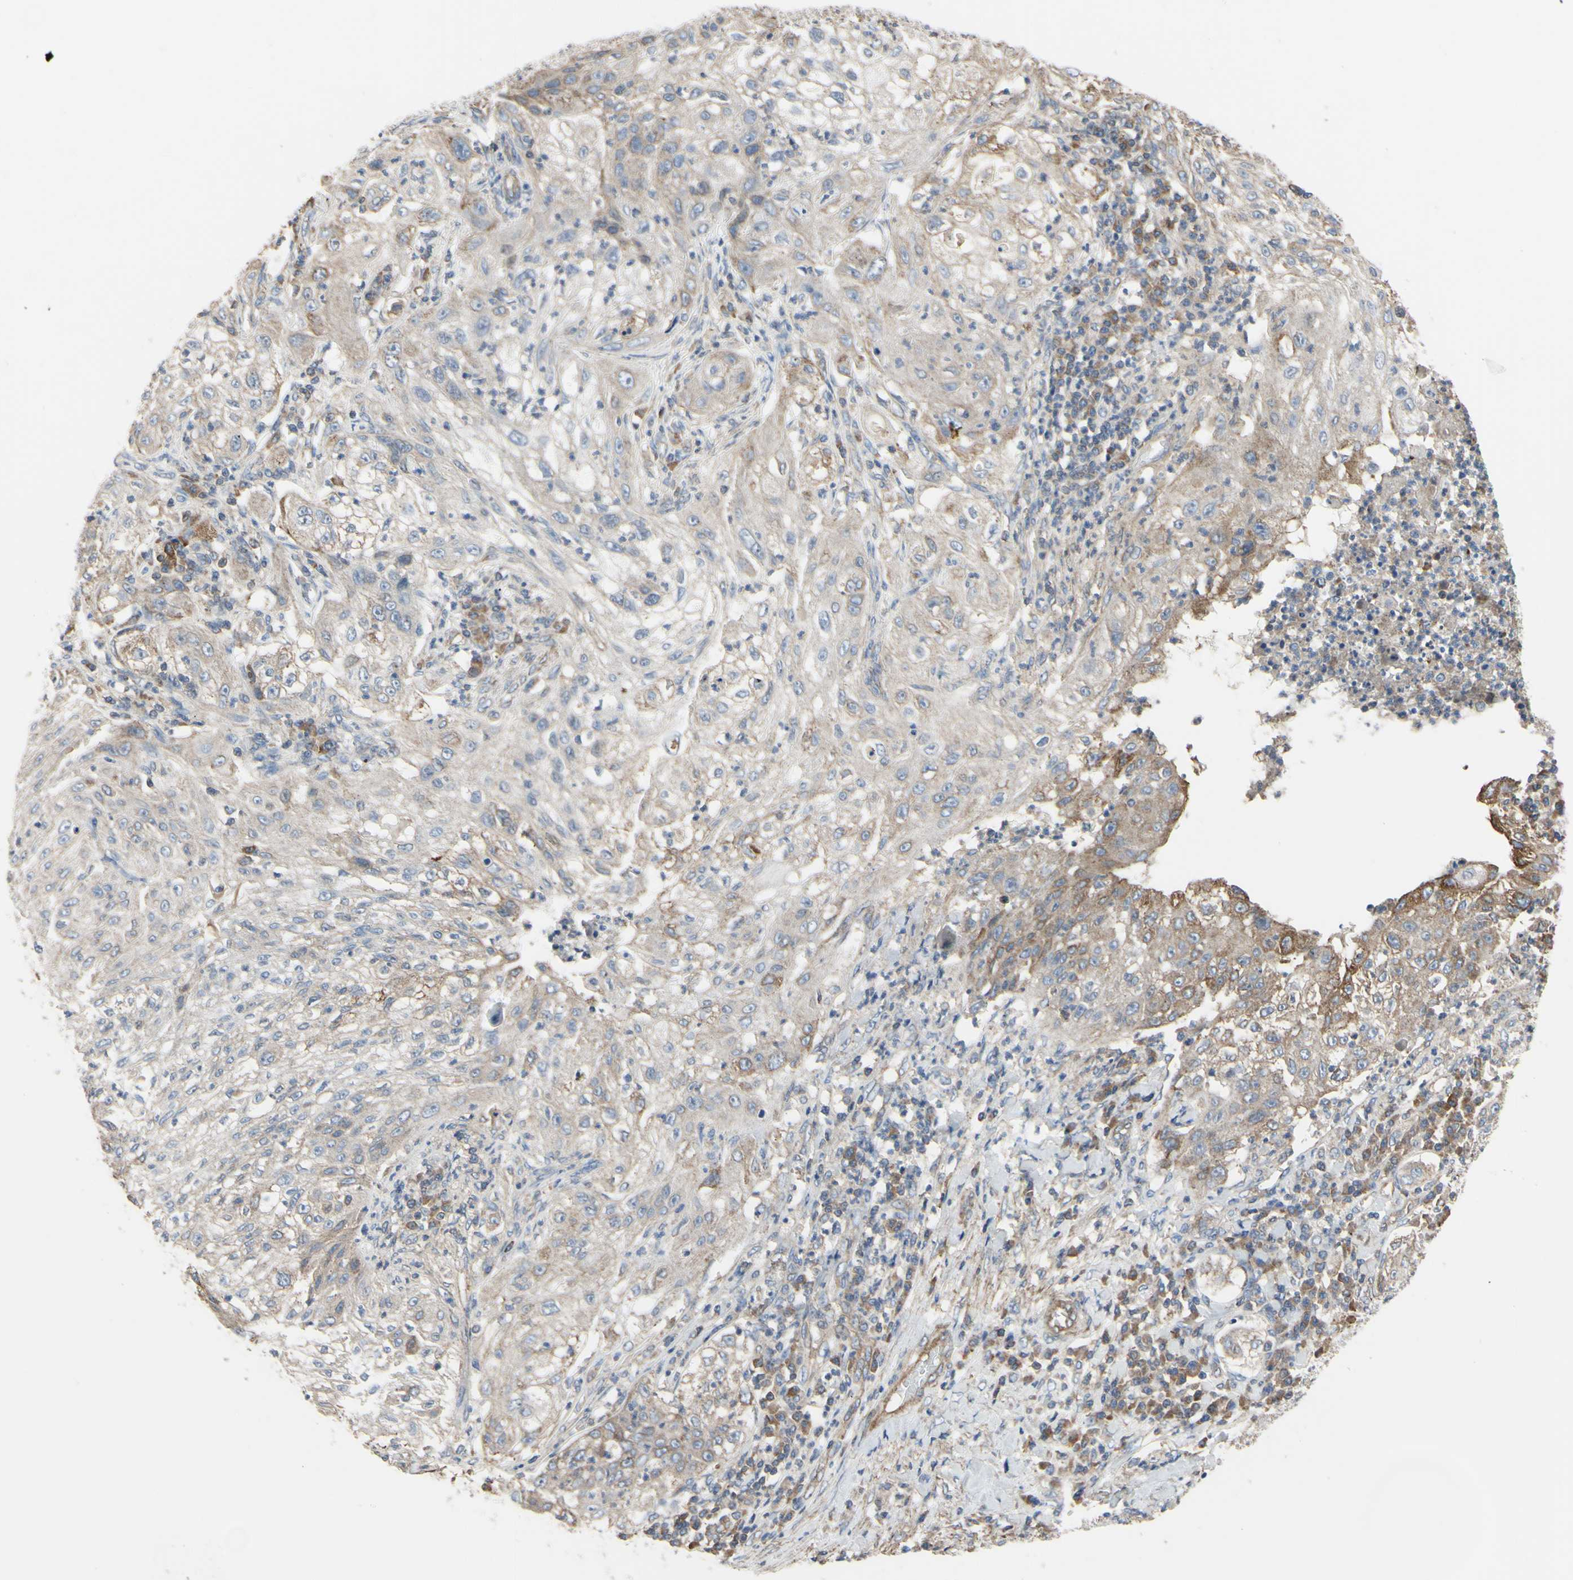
{"staining": {"intensity": "moderate", "quantity": "25%-75%", "location": "cytoplasmic/membranous"}, "tissue": "lung cancer", "cell_type": "Tumor cells", "image_type": "cancer", "snomed": [{"axis": "morphology", "description": "Inflammation, NOS"}, {"axis": "morphology", "description": "Squamous cell carcinoma, NOS"}, {"axis": "topography", "description": "Lymph node"}, {"axis": "topography", "description": "Soft tissue"}, {"axis": "topography", "description": "Lung"}], "caption": "DAB (3,3'-diaminobenzidine) immunohistochemical staining of human lung squamous cell carcinoma exhibits moderate cytoplasmic/membranous protein positivity in approximately 25%-75% of tumor cells.", "gene": "BECN1", "patient": {"sex": "male", "age": 66}}